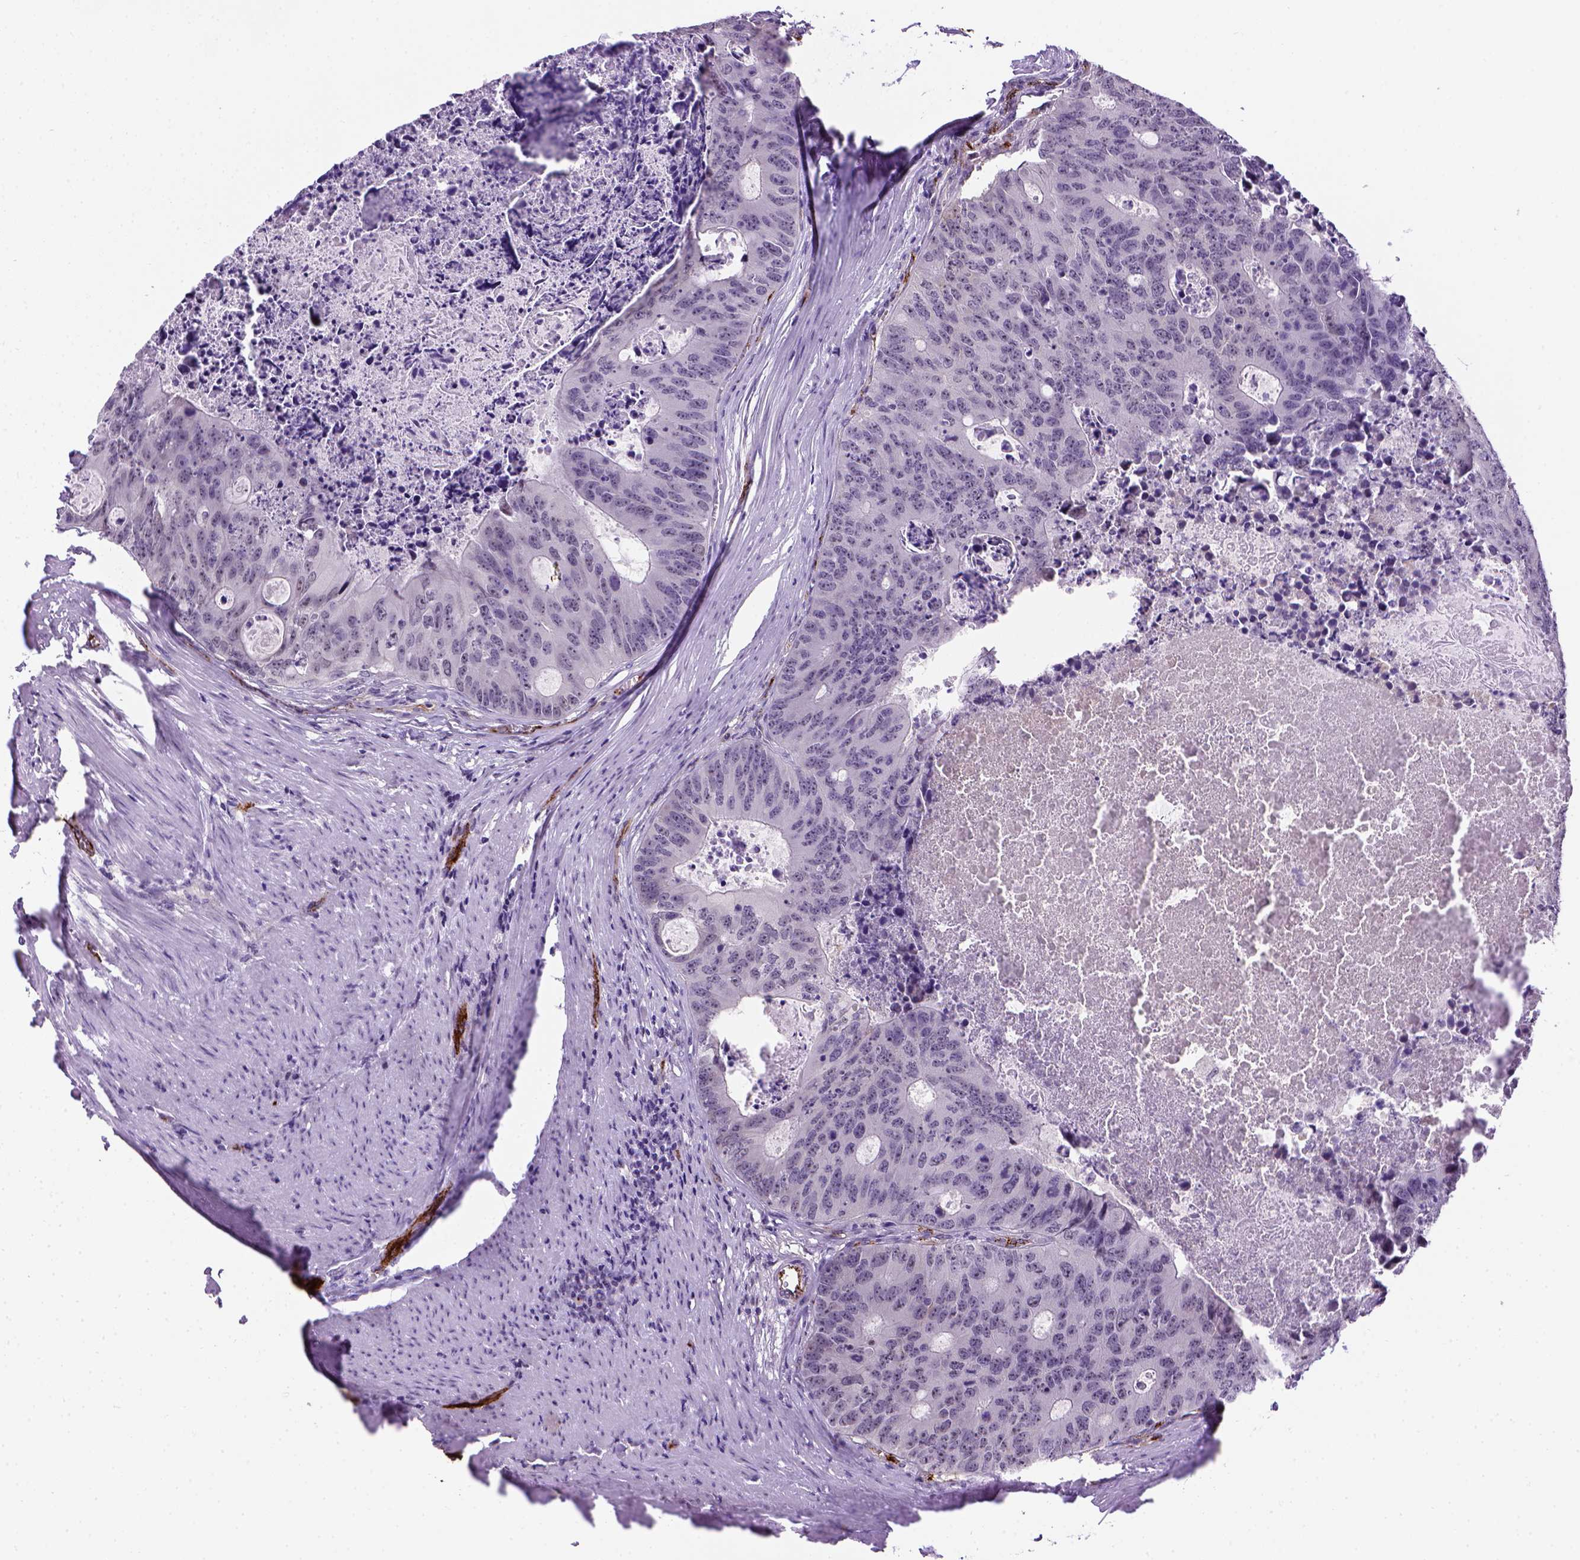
{"staining": {"intensity": "negative", "quantity": "none", "location": "none"}, "tissue": "colorectal cancer", "cell_type": "Tumor cells", "image_type": "cancer", "snomed": [{"axis": "morphology", "description": "Adenocarcinoma, NOS"}, {"axis": "topography", "description": "Colon"}], "caption": "IHC of human colorectal cancer (adenocarcinoma) exhibits no staining in tumor cells.", "gene": "VWF", "patient": {"sex": "male", "age": 67}}